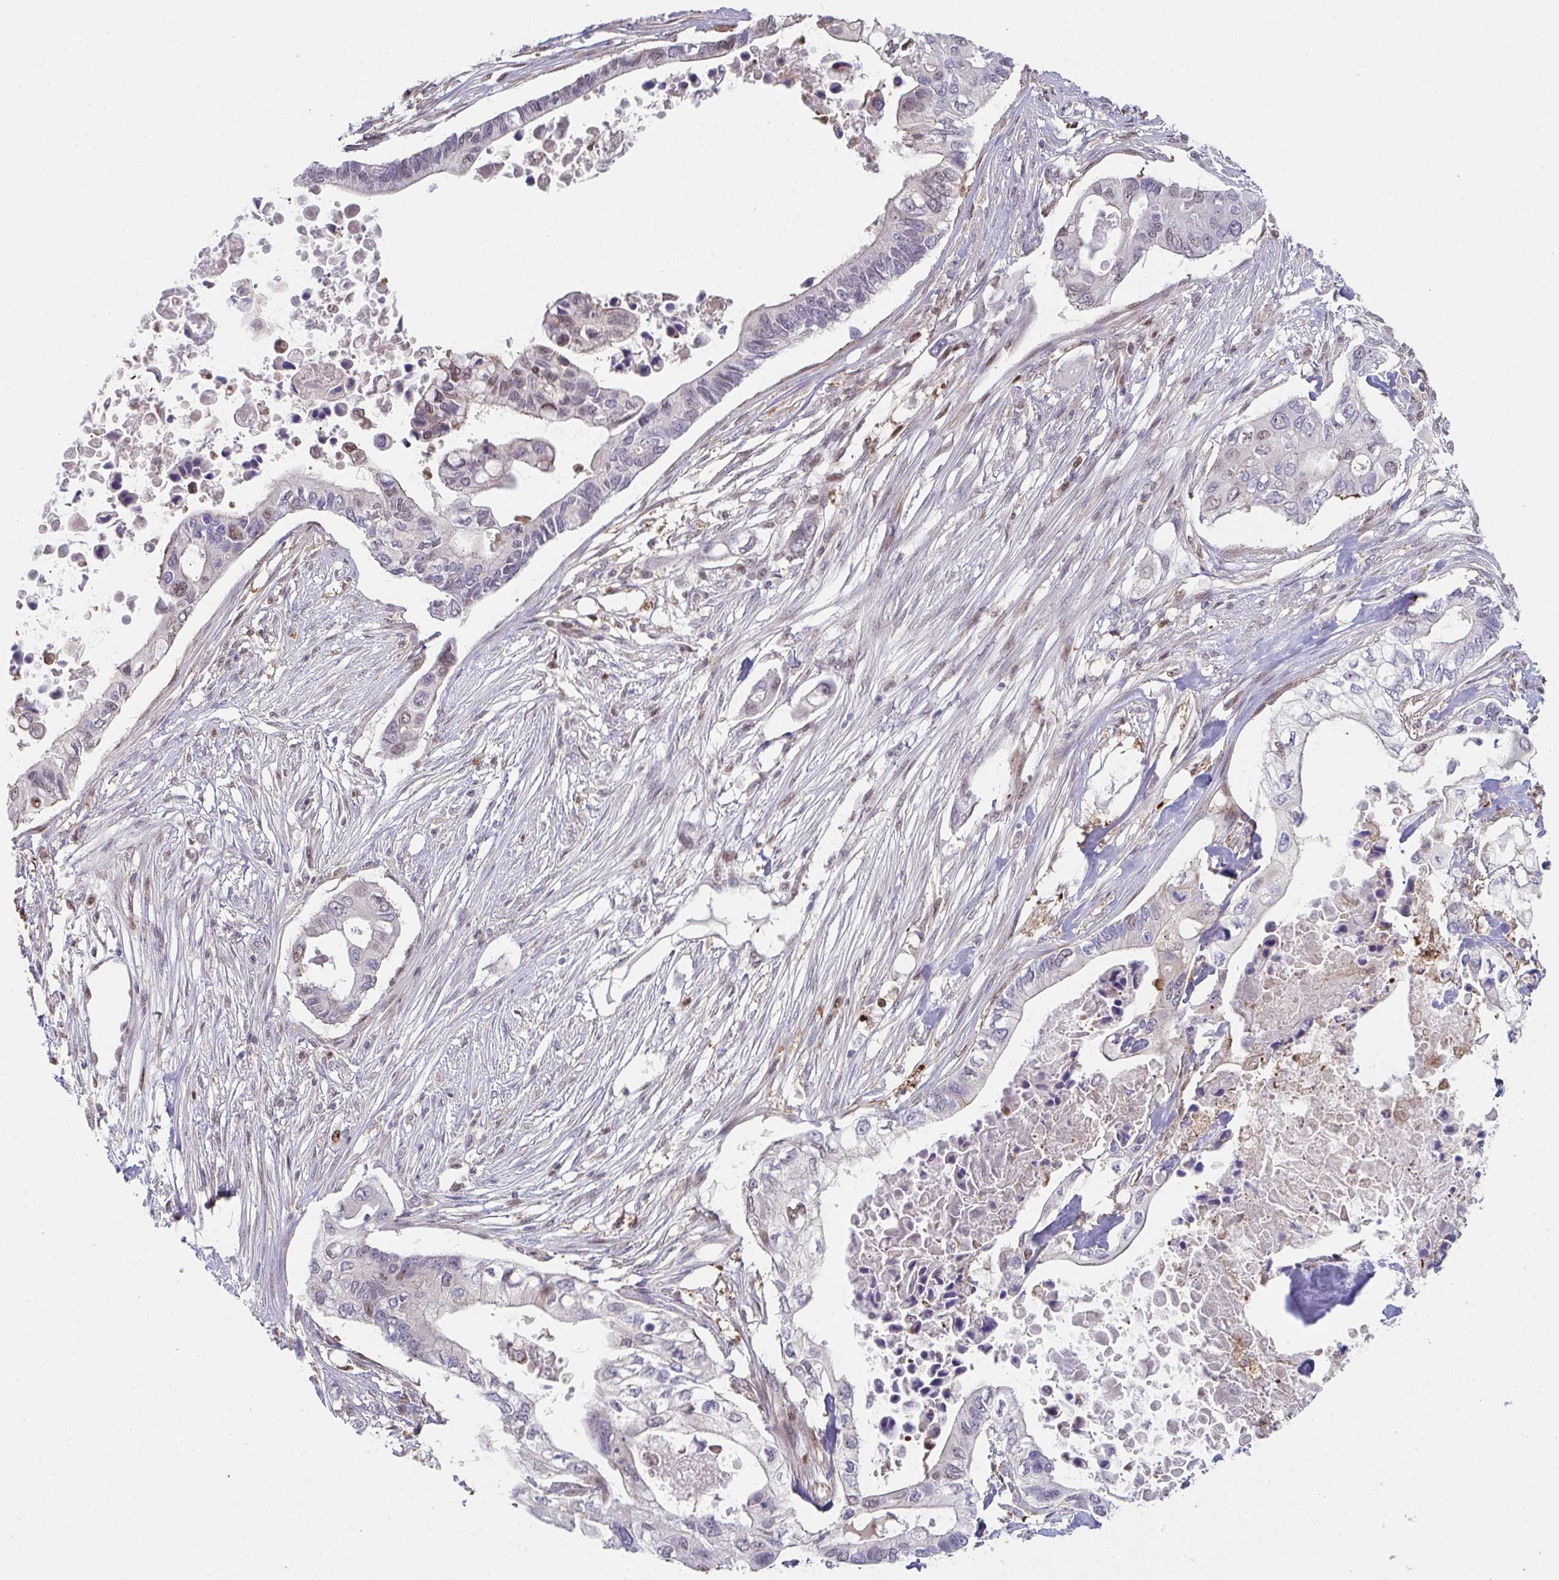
{"staining": {"intensity": "weak", "quantity": "<25%", "location": "nuclear"}, "tissue": "pancreatic cancer", "cell_type": "Tumor cells", "image_type": "cancer", "snomed": [{"axis": "morphology", "description": "Adenocarcinoma, NOS"}, {"axis": "topography", "description": "Pancreas"}], "caption": "DAB immunohistochemical staining of adenocarcinoma (pancreatic) reveals no significant staining in tumor cells. The staining was performed using DAB (3,3'-diaminobenzidine) to visualize the protein expression in brown, while the nuclei were stained in blue with hematoxylin (Magnification: 20x).", "gene": "ACD", "patient": {"sex": "female", "age": 63}}